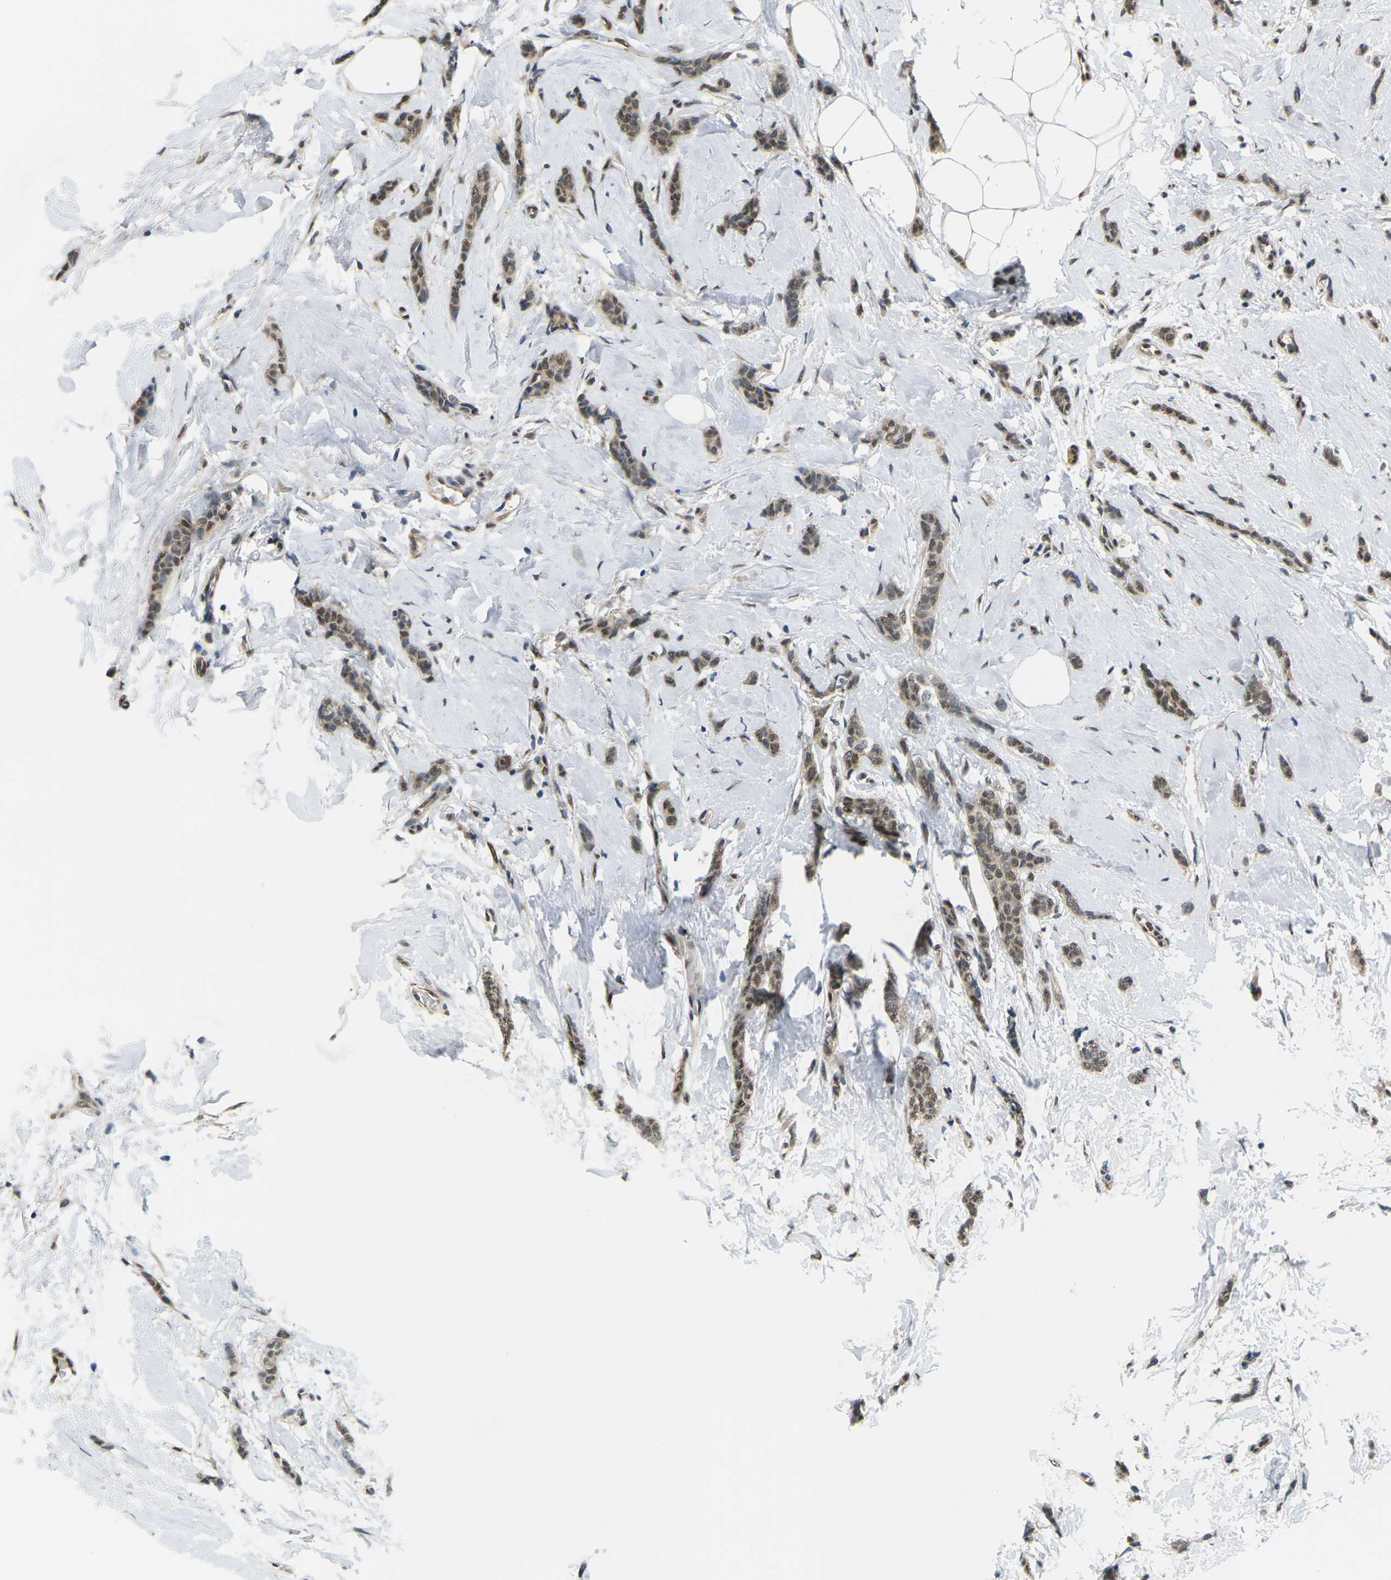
{"staining": {"intensity": "moderate", "quantity": ">75%", "location": "cytoplasmic/membranous,nuclear"}, "tissue": "breast cancer", "cell_type": "Tumor cells", "image_type": "cancer", "snomed": [{"axis": "morphology", "description": "Lobular carcinoma"}, {"axis": "topography", "description": "Skin"}, {"axis": "topography", "description": "Breast"}], "caption": "The image displays staining of lobular carcinoma (breast), revealing moderate cytoplasmic/membranous and nuclear protein positivity (brown color) within tumor cells.", "gene": "ERBB4", "patient": {"sex": "female", "age": 46}}